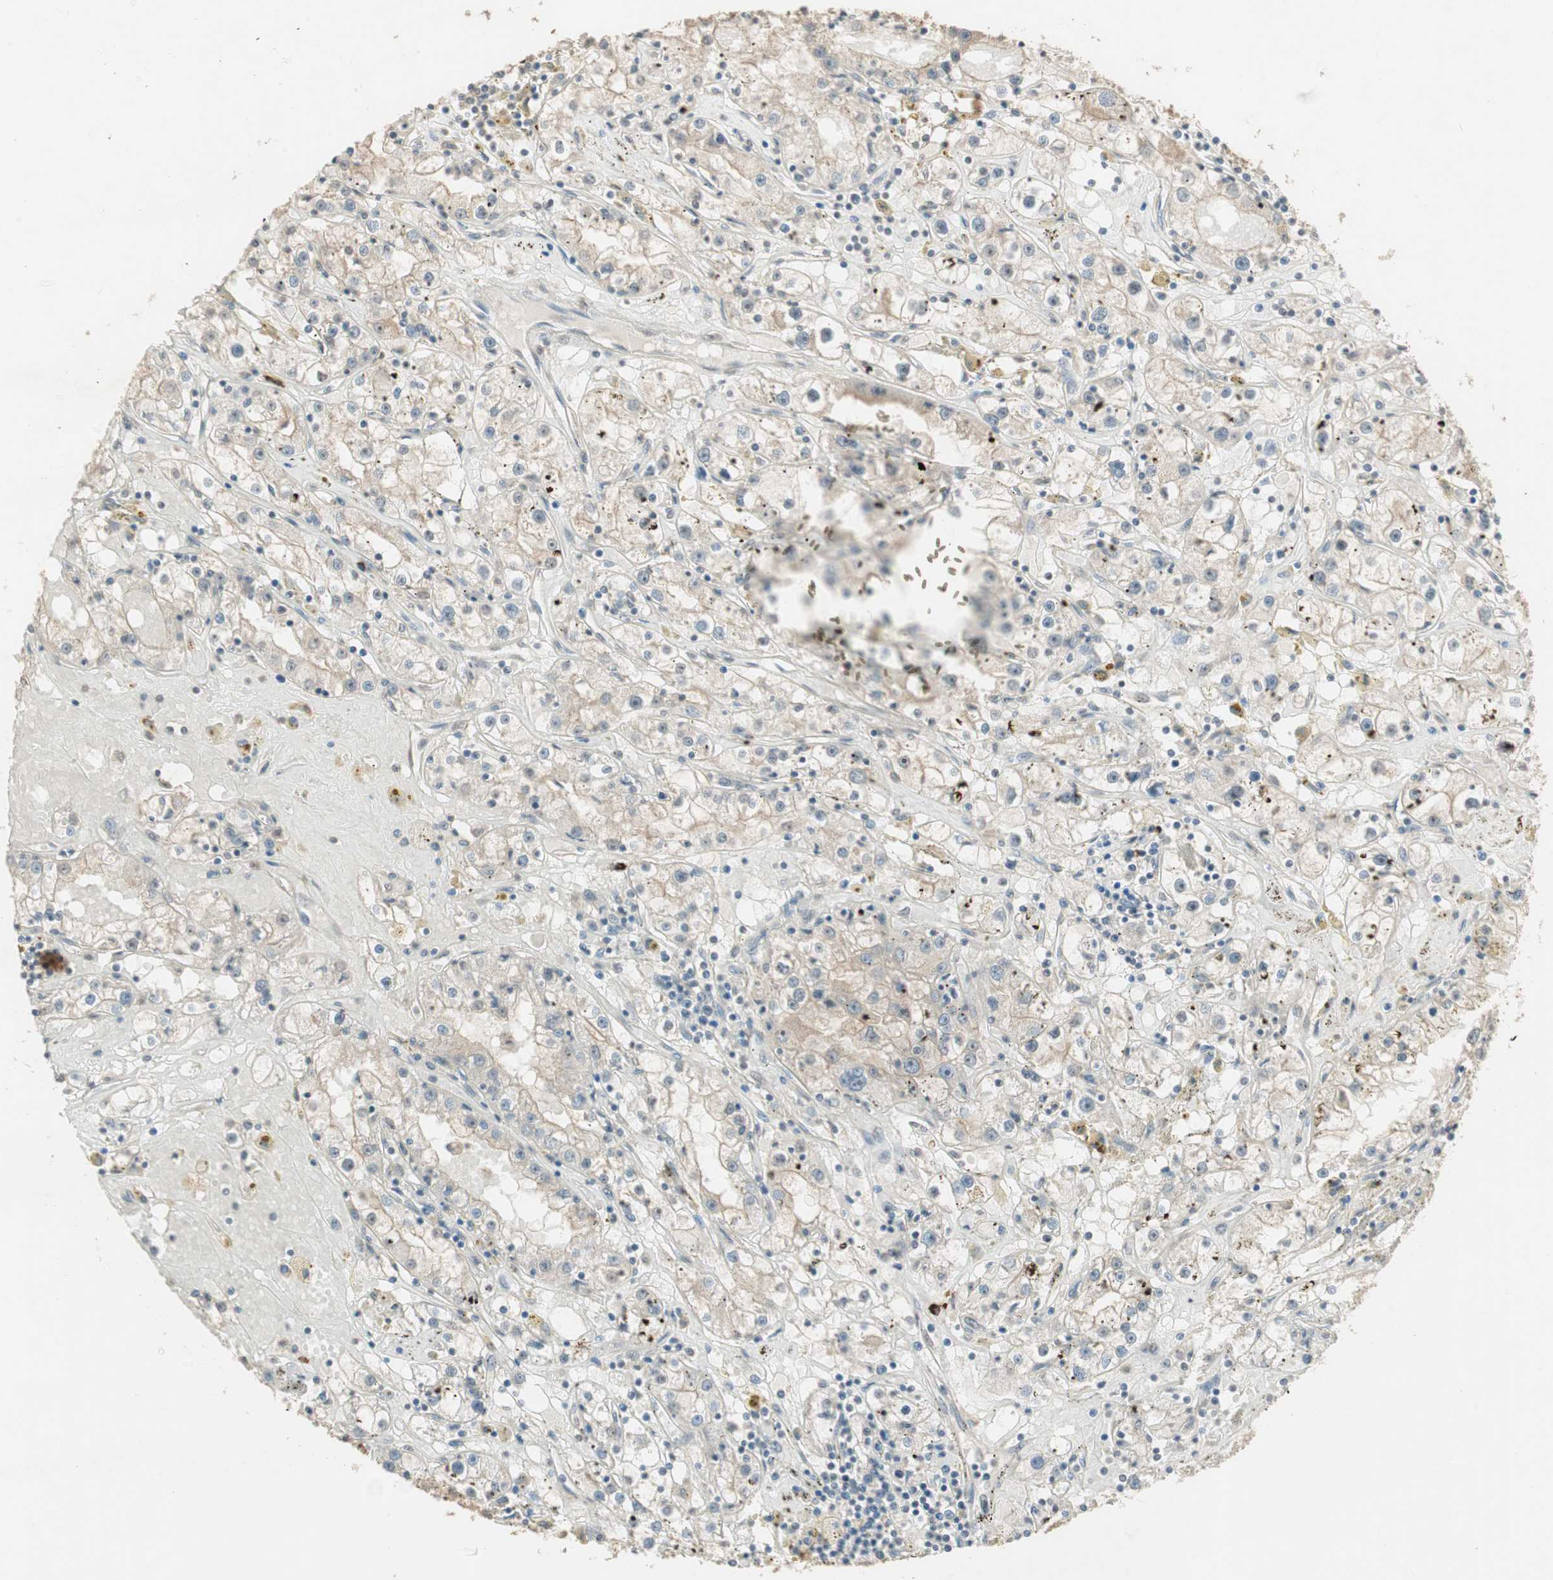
{"staining": {"intensity": "weak", "quantity": "25%-75%", "location": "cytoplasmic/membranous"}, "tissue": "renal cancer", "cell_type": "Tumor cells", "image_type": "cancer", "snomed": [{"axis": "morphology", "description": "Adenocarcinoma, NOS"}, {"axis": "topography", "description": "Kidney"}], "caption": "Weak cytoplasmic/membranous protein positivity is seen in about 25%-75% of tumor cells in adenocarcinoma (renal).", "gene": "ETV4", "patient": {"sex": "male", "age": 56}}